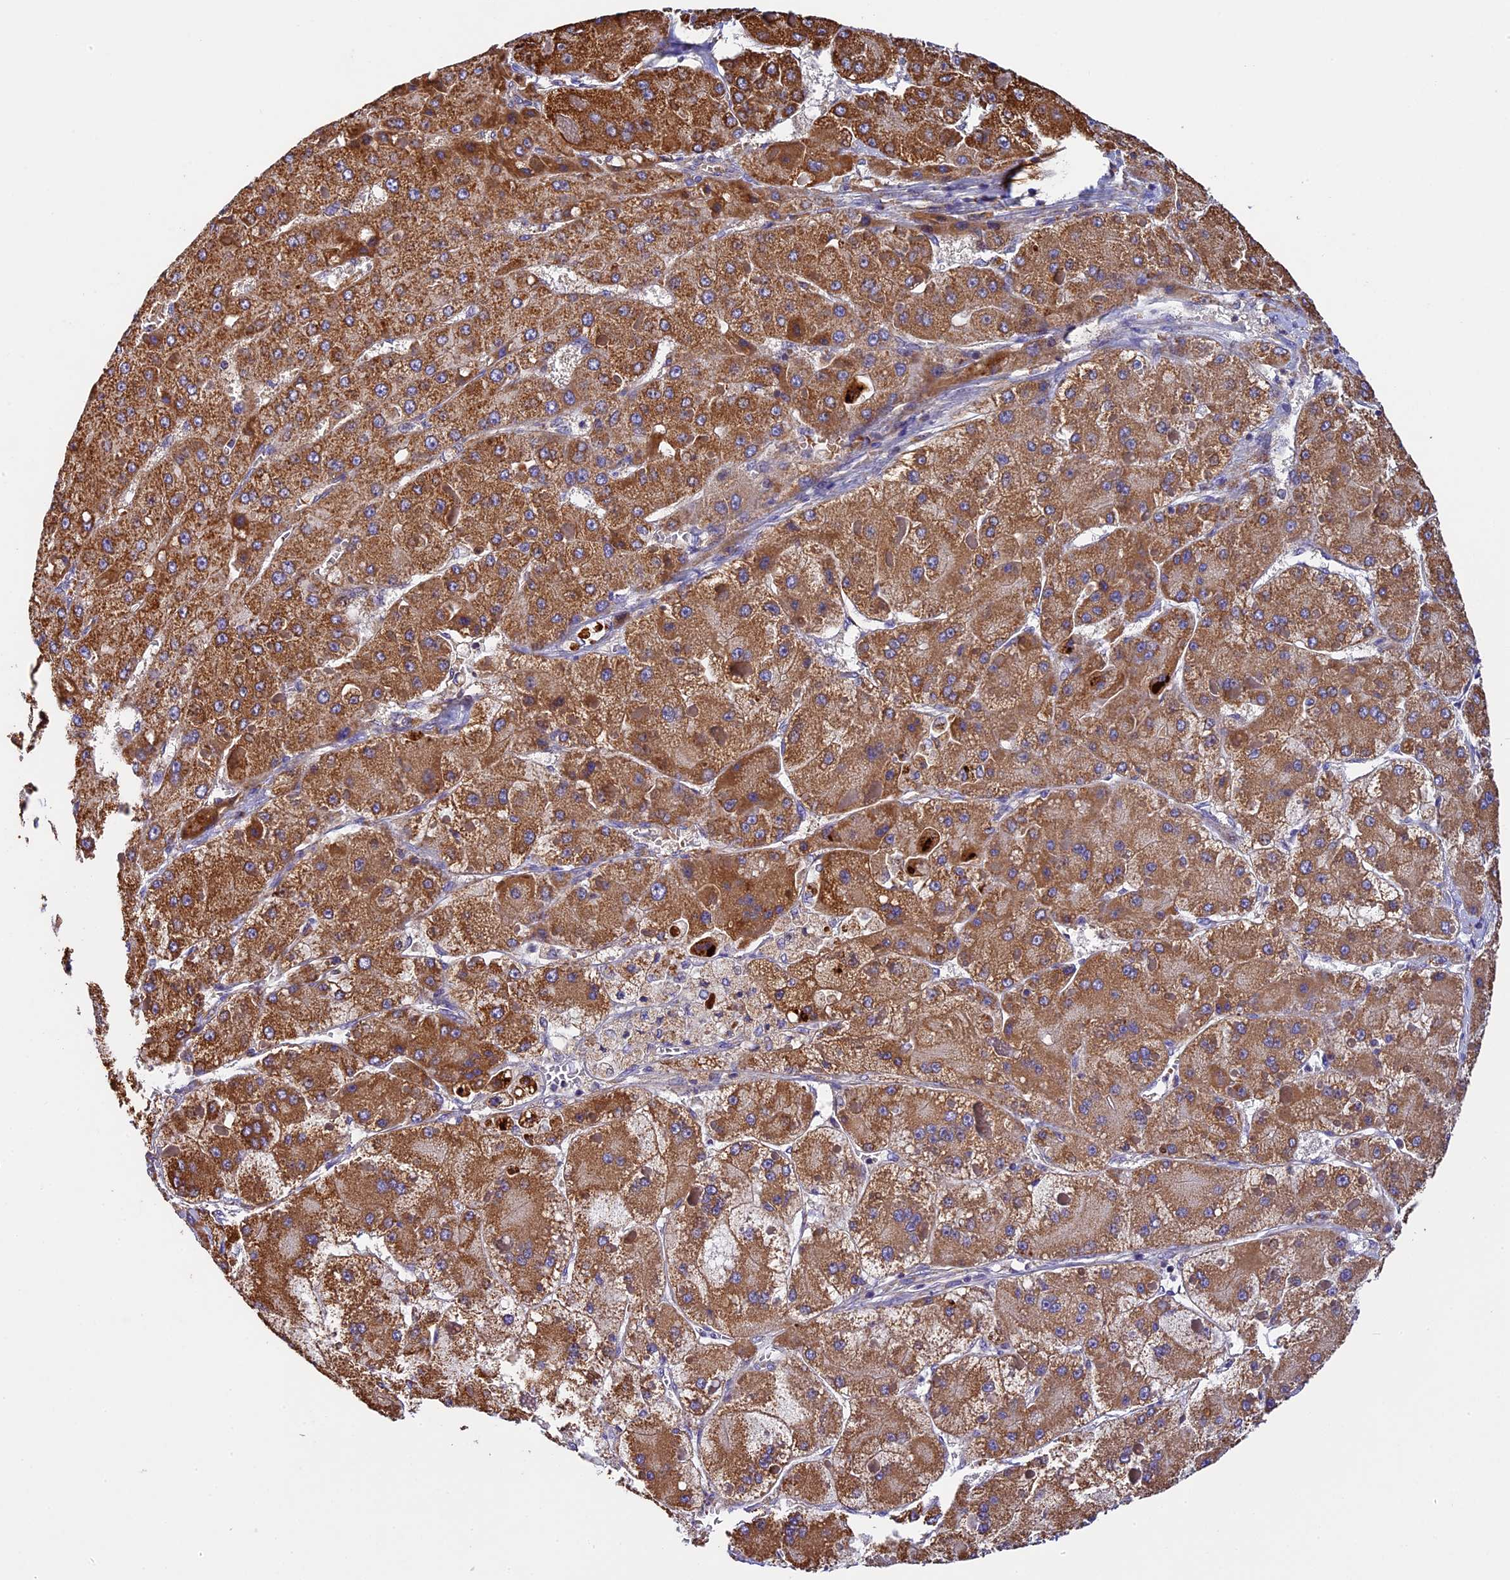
{"staining": {"intensity": "moderate", "quantity": ">75%", "location": "cytoplasmic/membranous"}, "tissue": "liver cancer", "cell_type": "Tumor cells", "image_type": "cancer", "snomed": [{"axis": "morphology", "description": "Carcinoma, Hepatocellular, NOS"}, {"axis": "topography", "description": "Liver"}], "caption": "Immunohistochemical staining of human liver cancer displays medium levels of moderate cytoplasmic/membranous protein staining in approximately >75% of tumor cells. (IHC, brightfield microscopy, high magnification).", "gene": "OCEL1", "patient": {"sex": "female", "age": 73}}